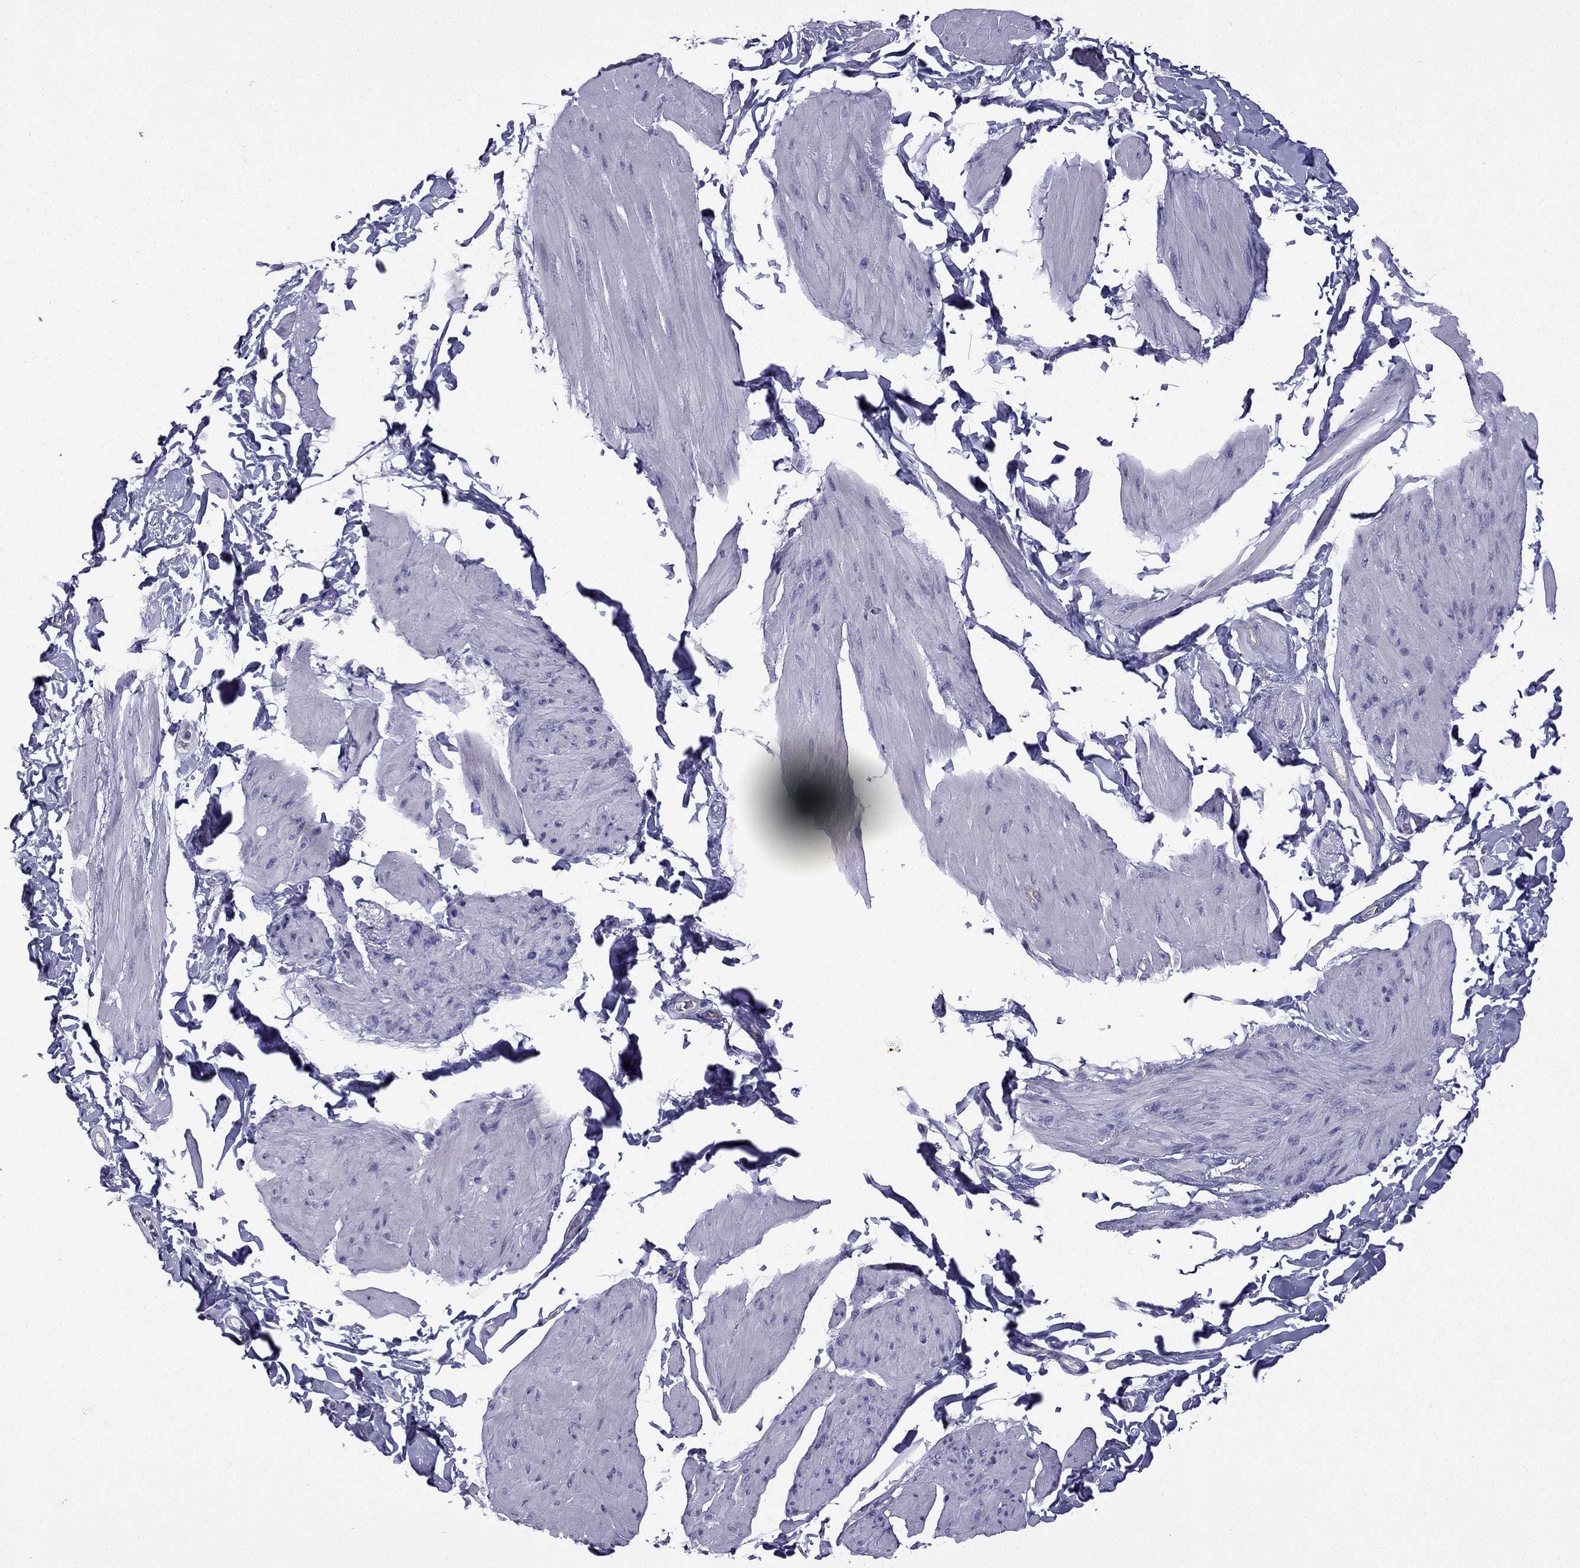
{"staining": {"intensity": "negative", "quantity": "none", "location": "none"}, "tissue": "smooth muscle", "cell_type": "Smooth muscle cells", "image_type": "normal", "snomed": [{"axis": "morphology", "description": "Normal tissue, NOS"}, {"axis": "topography", "description": "Adipose tissue"}, {"axis": "topography", "description": "Smooth muscle"}, {"axis": "topography", "description": "Peripheral nerve tissue"}], "caption": "Smooth muscle cells show no significant expression in normal smooth muscle. The staining is performed using DAB (3,3'-diaminobenzidine) brown chromogen with nuclei counter-stained in using hematoxylin.", "gene": "GJA8", "patient": {"sex": "male", "age": 83}}